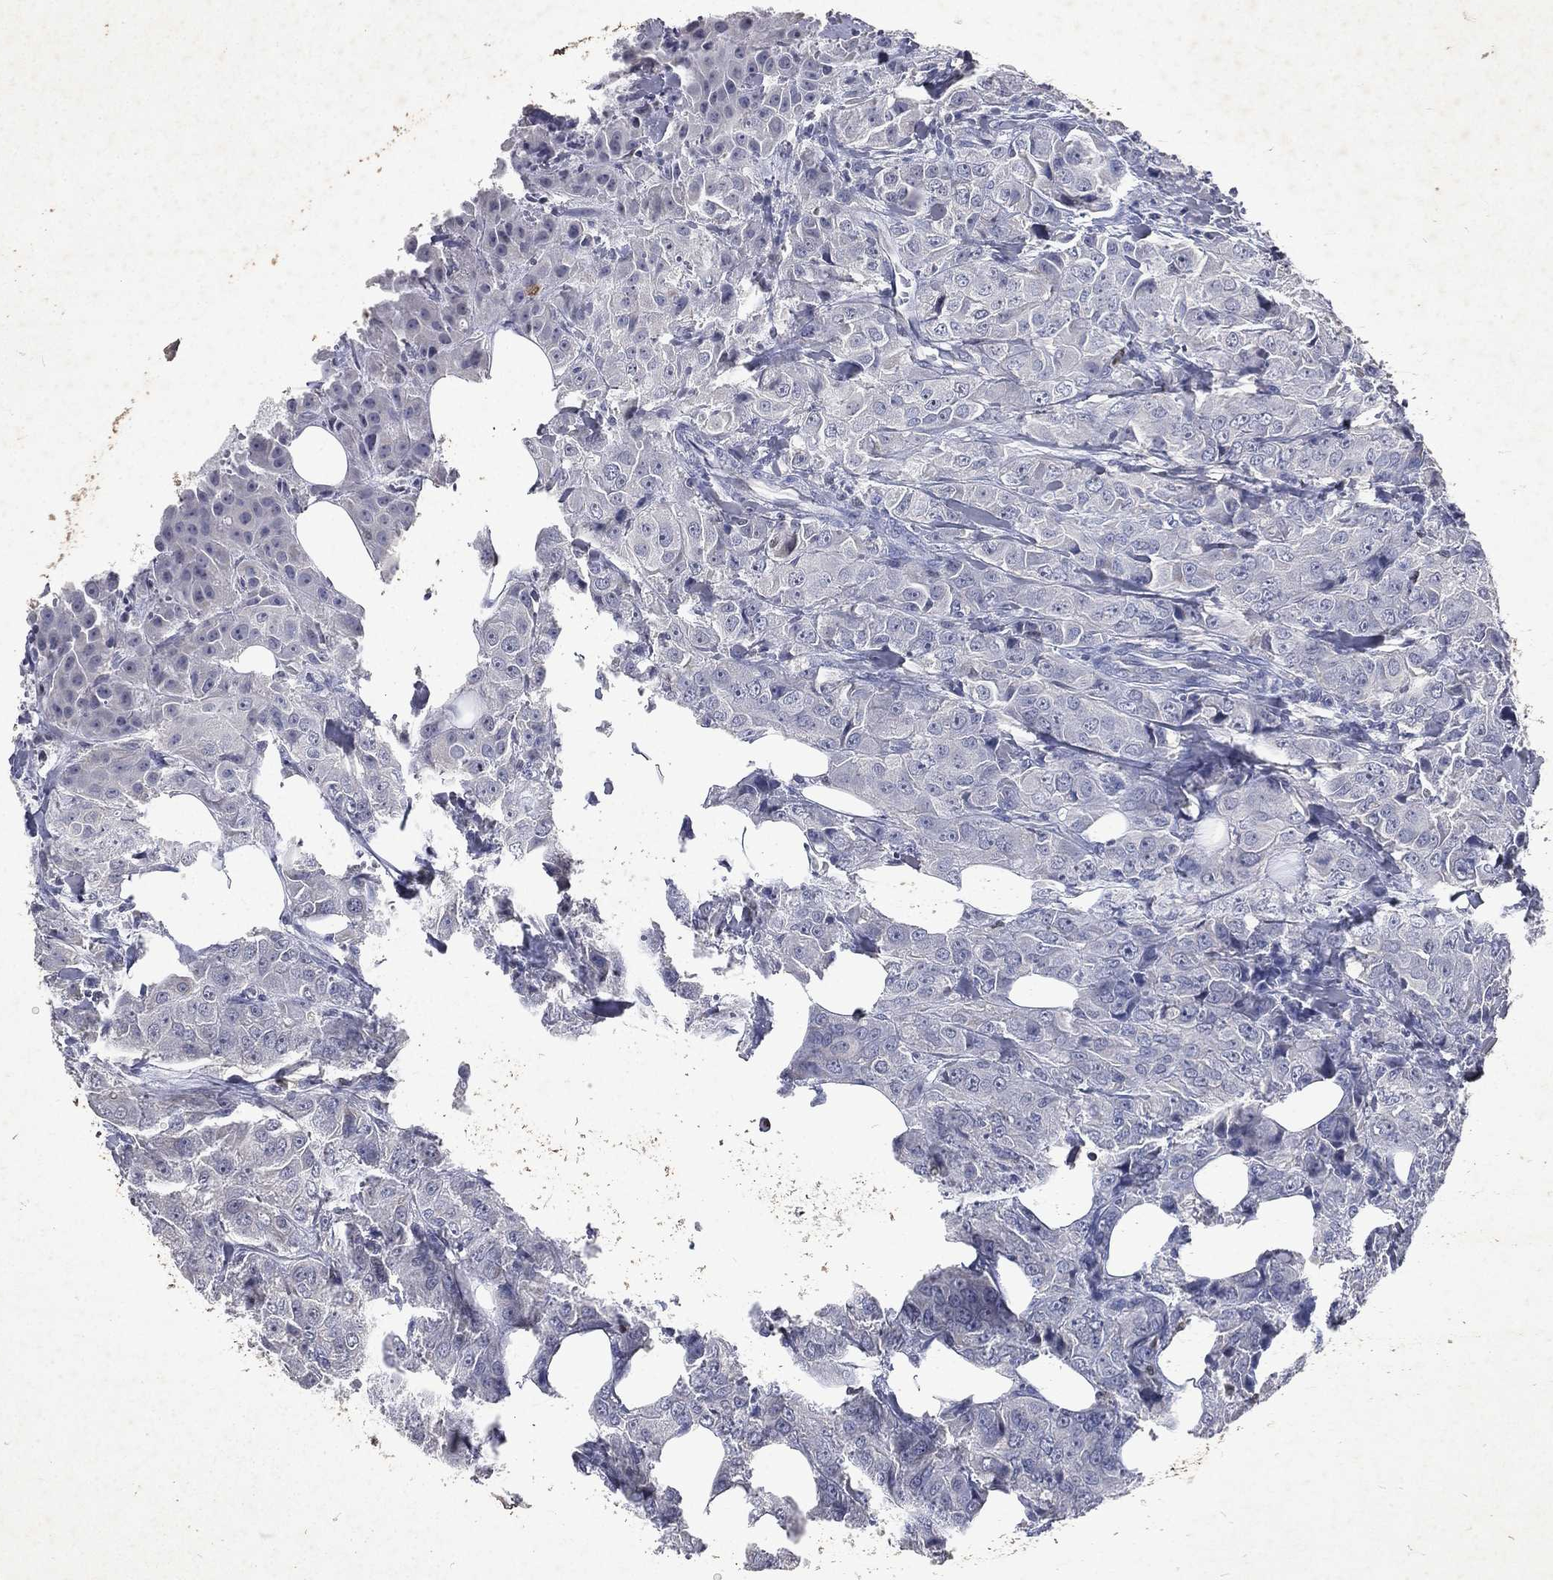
{"staining": {"intensity": "negative", "quantity": "none", "location": "none"}, "tissue": "breast cancer", "cell_type": "Tumor cells", "image_type": "cancer", "snomed": [{"axis": "morphology", "description": "Duct carcinoma"}, {"axis": "topography", "description": "Breast"}], "caption": "Immunohistochemical staining of human invasive ductal carcinoma (breast) reveals no significant expression in tumor cells.", "gene": "SLC34A2", "patient": {"sex": "female", "age": 43}}